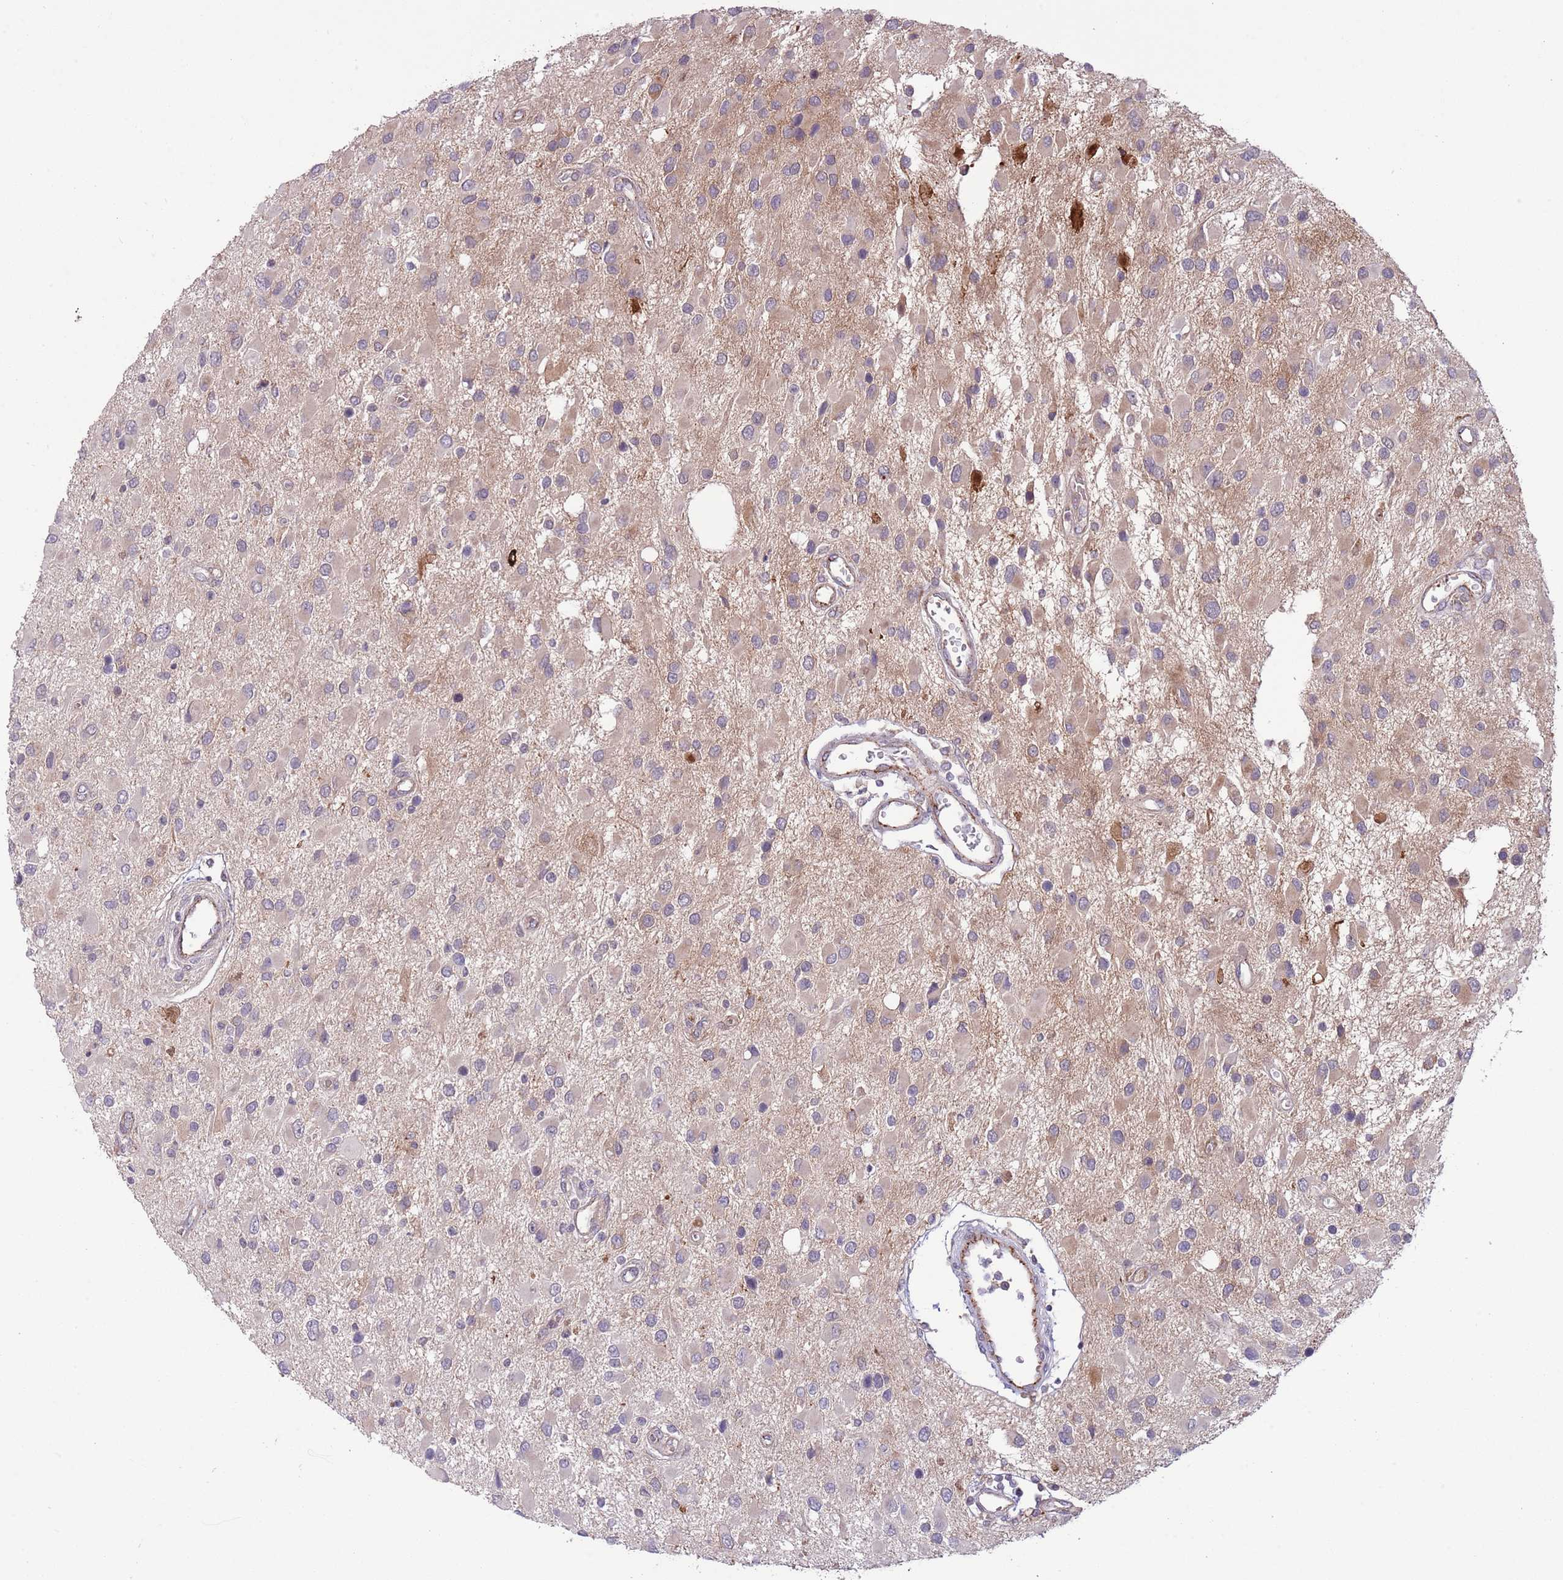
{"staining": {"intensity": "weak", "quantity": "25%-75%", "location": "cytoplasmic/membranous"}, "tissue": "glioma", "cell_type": "Tumor cells", "image_type": "cancer", "snomed": [{"axis": "morphology", "description": "Glioma, malignant, High grade"}, {"axis": "topography", "description": "Brain"}], "caption": "Weak cytoplasmic/membranous protein staining is identified in approximately 25%-75% of tumor cells in malignant high-grade glioma. (IHC, brightfield microscopy, high magnification).", "gene": "DPP10", "patient": {"sex": "male", "age": 53}}